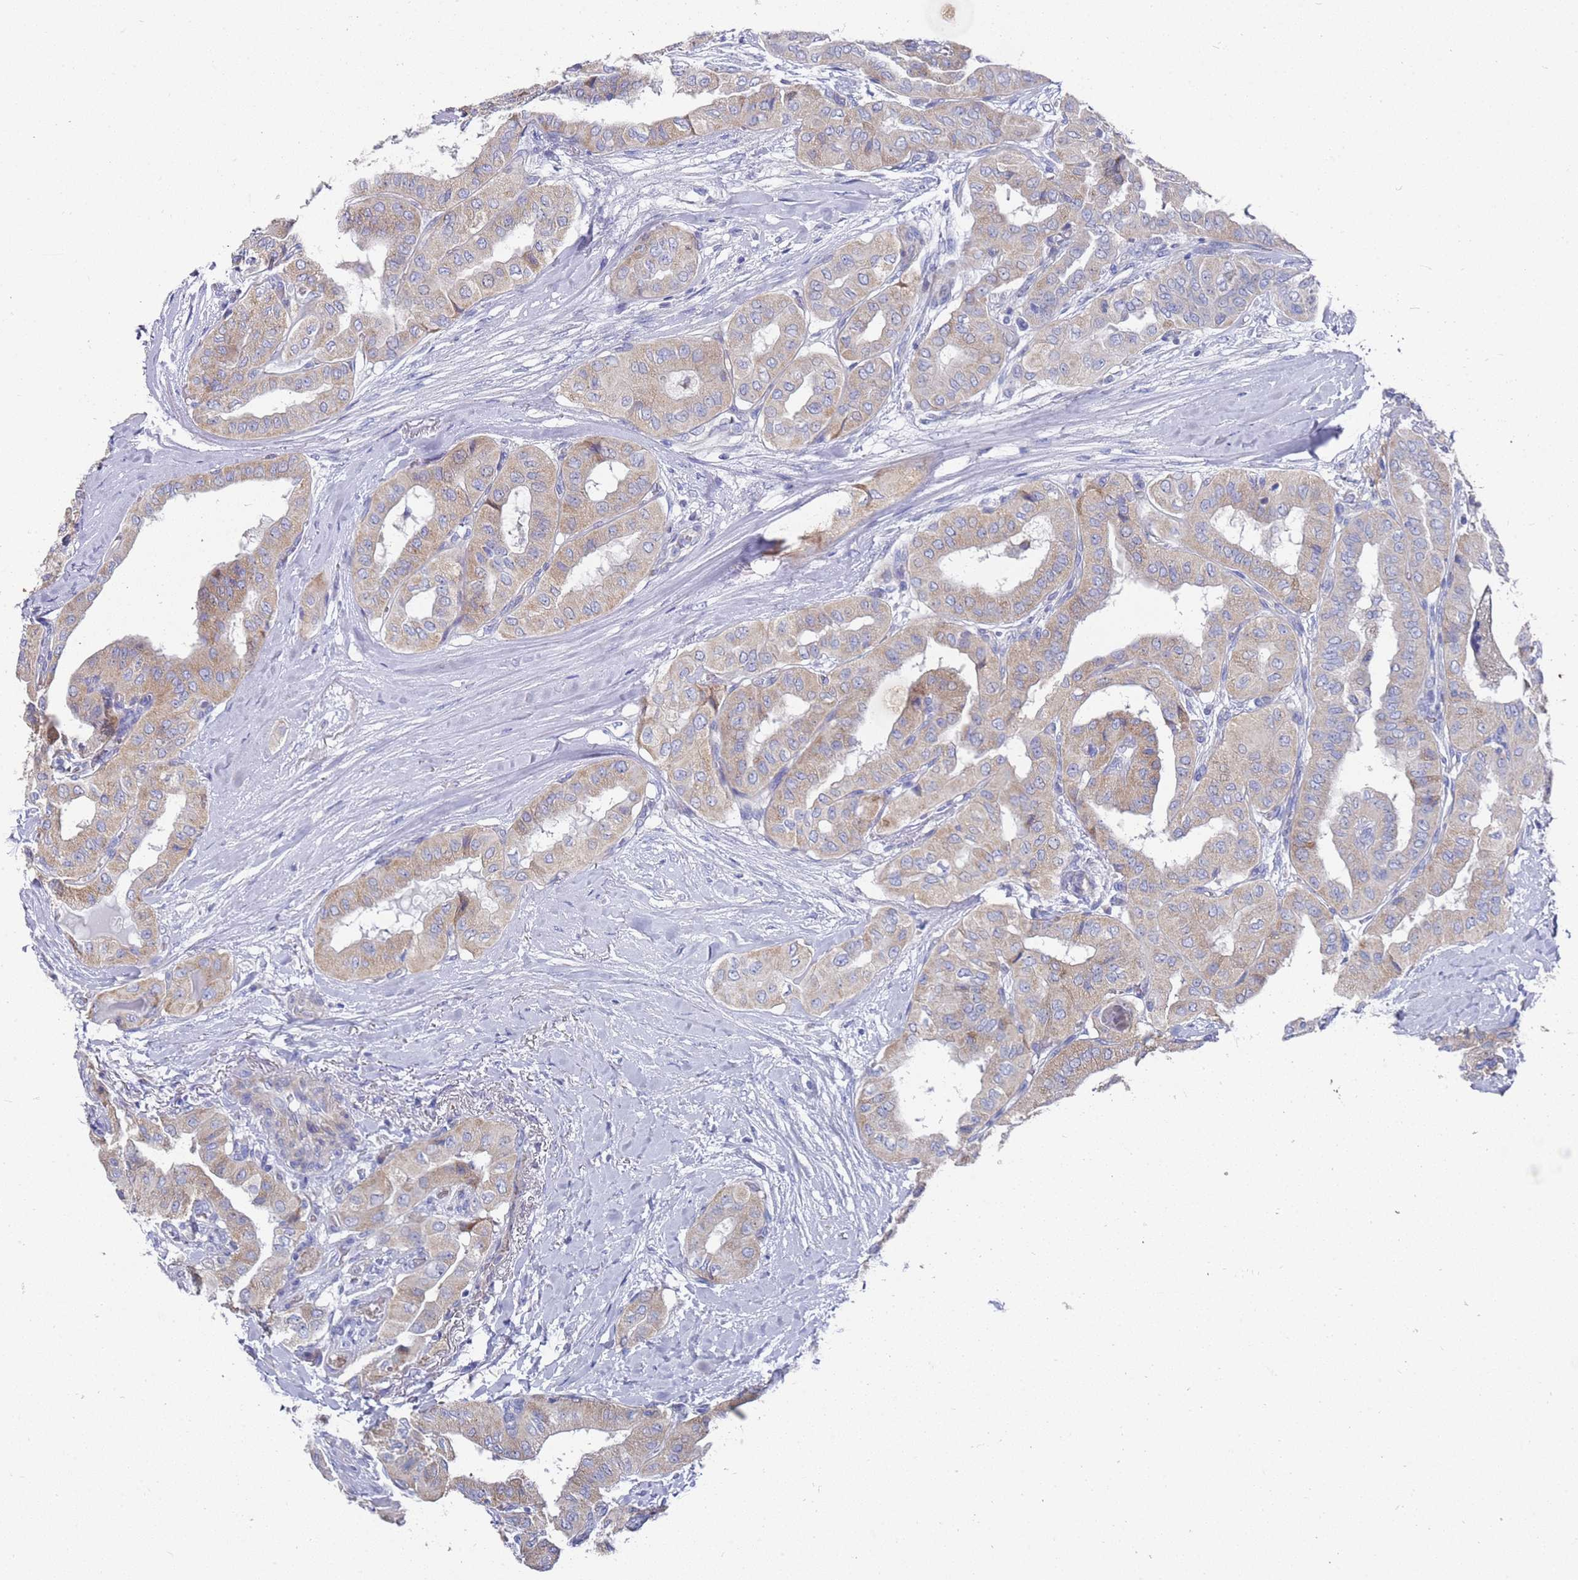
{"staining": {"intensity": "weak", "quantity": "25%-75%", "location": "cytoplasmic/membranous"}, "tissue": "thyroid cancer", "cell_type": "Tumor cells", "image_type": "cancer", "snomed": [{"axis": "morphology", "description": "Papillary adenocarcinoma, NOS"}, {"axis": "topography", "description": "Thyroid gland"}], "caption": "Weak cytoplasmic/membranous expression is seen in approximately 25%-75% of tumor cells in thyroid cancer (papillary adenocarcinoma).", "gene": "SCAPER", "patient": {"sex": "female", "age": 59}}